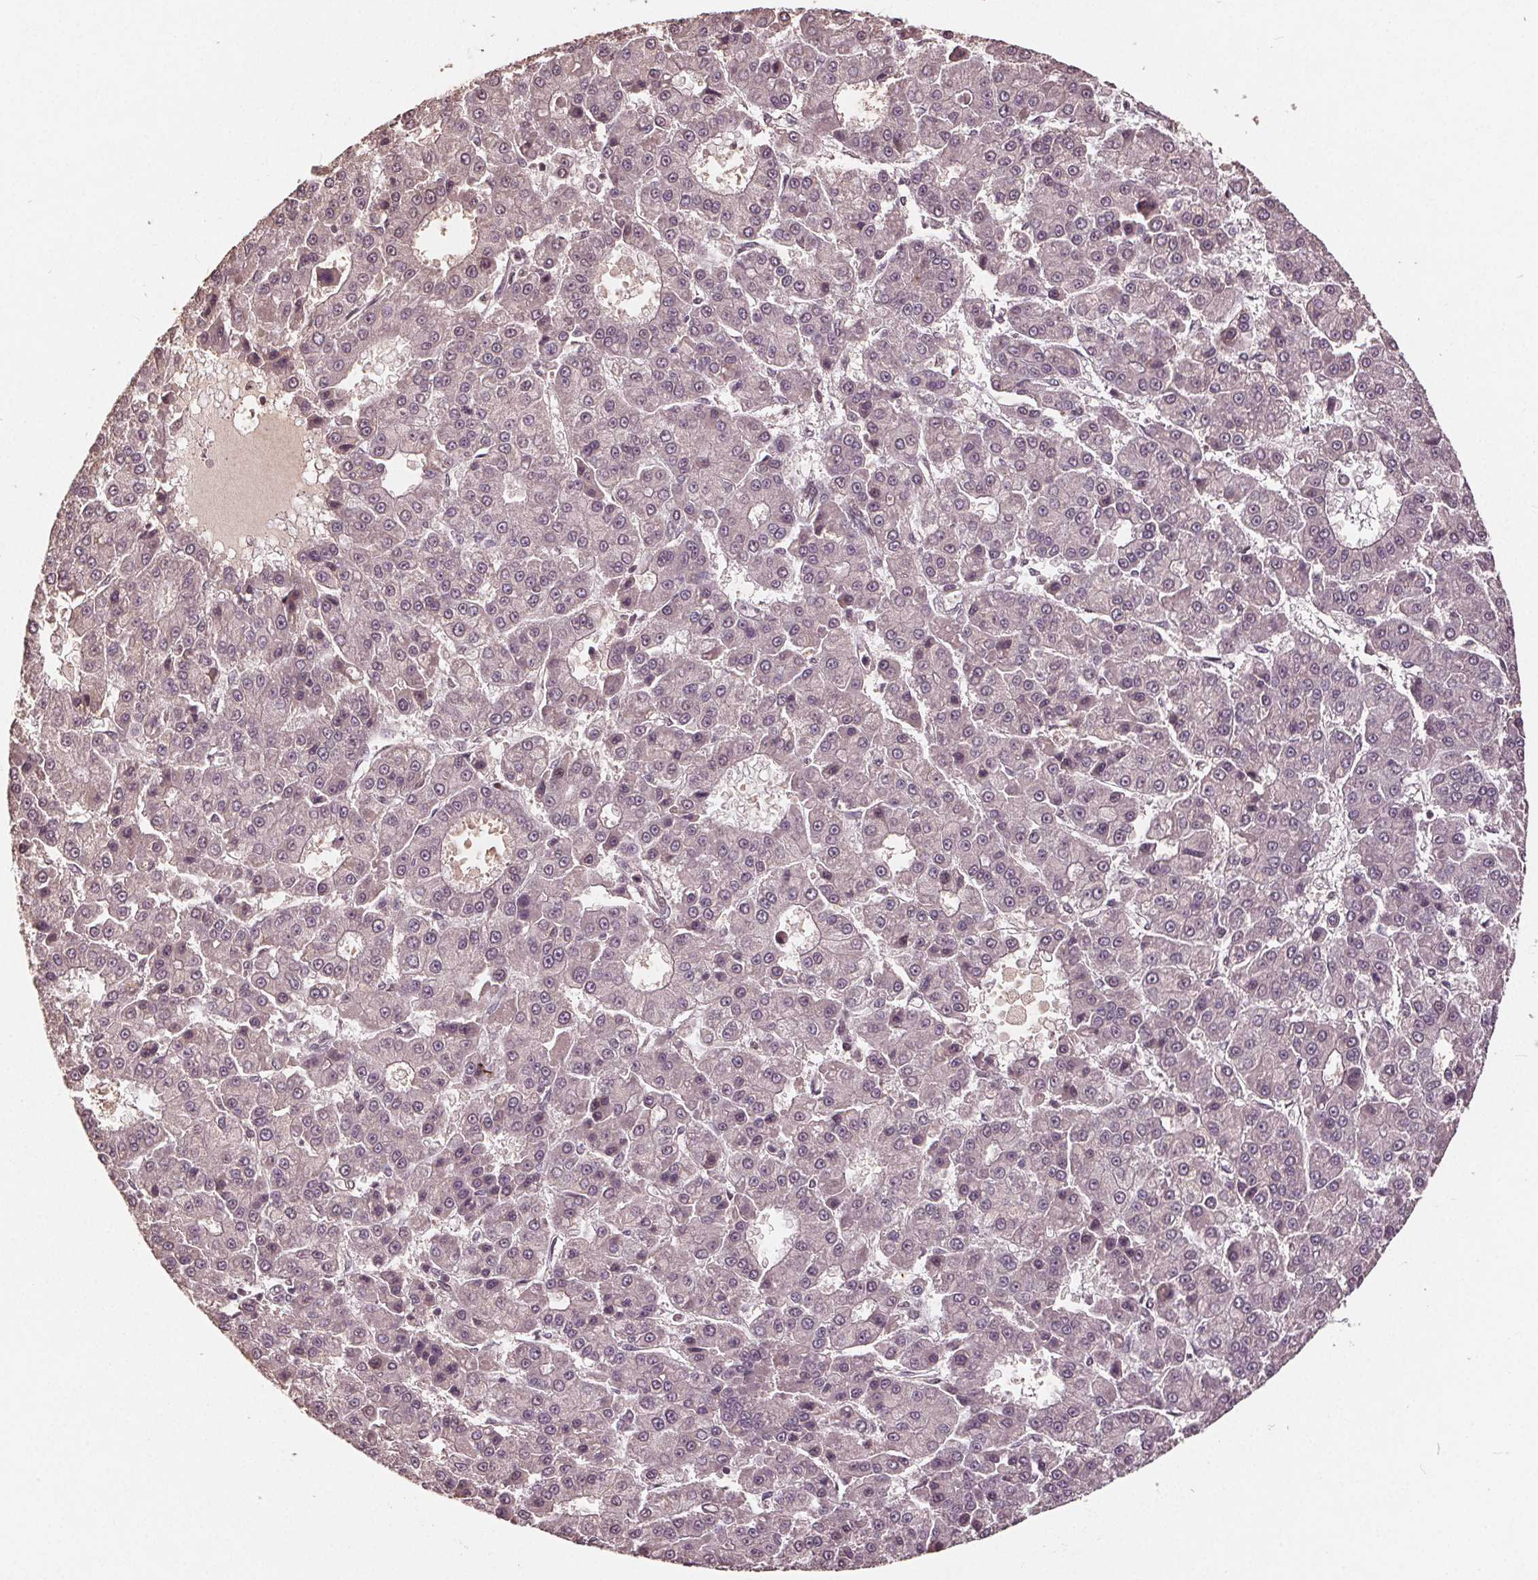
{"staining": {"intensity": "negative", "quantity": "none", "location": "none"}, "tissue": "liver cancer", "cell_type": "Tumor cells", "image_type": "cancer", "snomed": [{"axis": "morphology", "description": "Carcinoma, Hepatocellular, NOS"}, {"axis": "topography", "description": "Liver"}], "caption": "Immunohistochemical staining of human hepatocellular carcinoma (liver) displays no significant staining in tumor cells. The staining is performed using DAB brown chromogen with nuclei counter-stained in using hematoxylin.", "gene": "DNMT3B", "patient": {"sex": "male", "age": 70}}